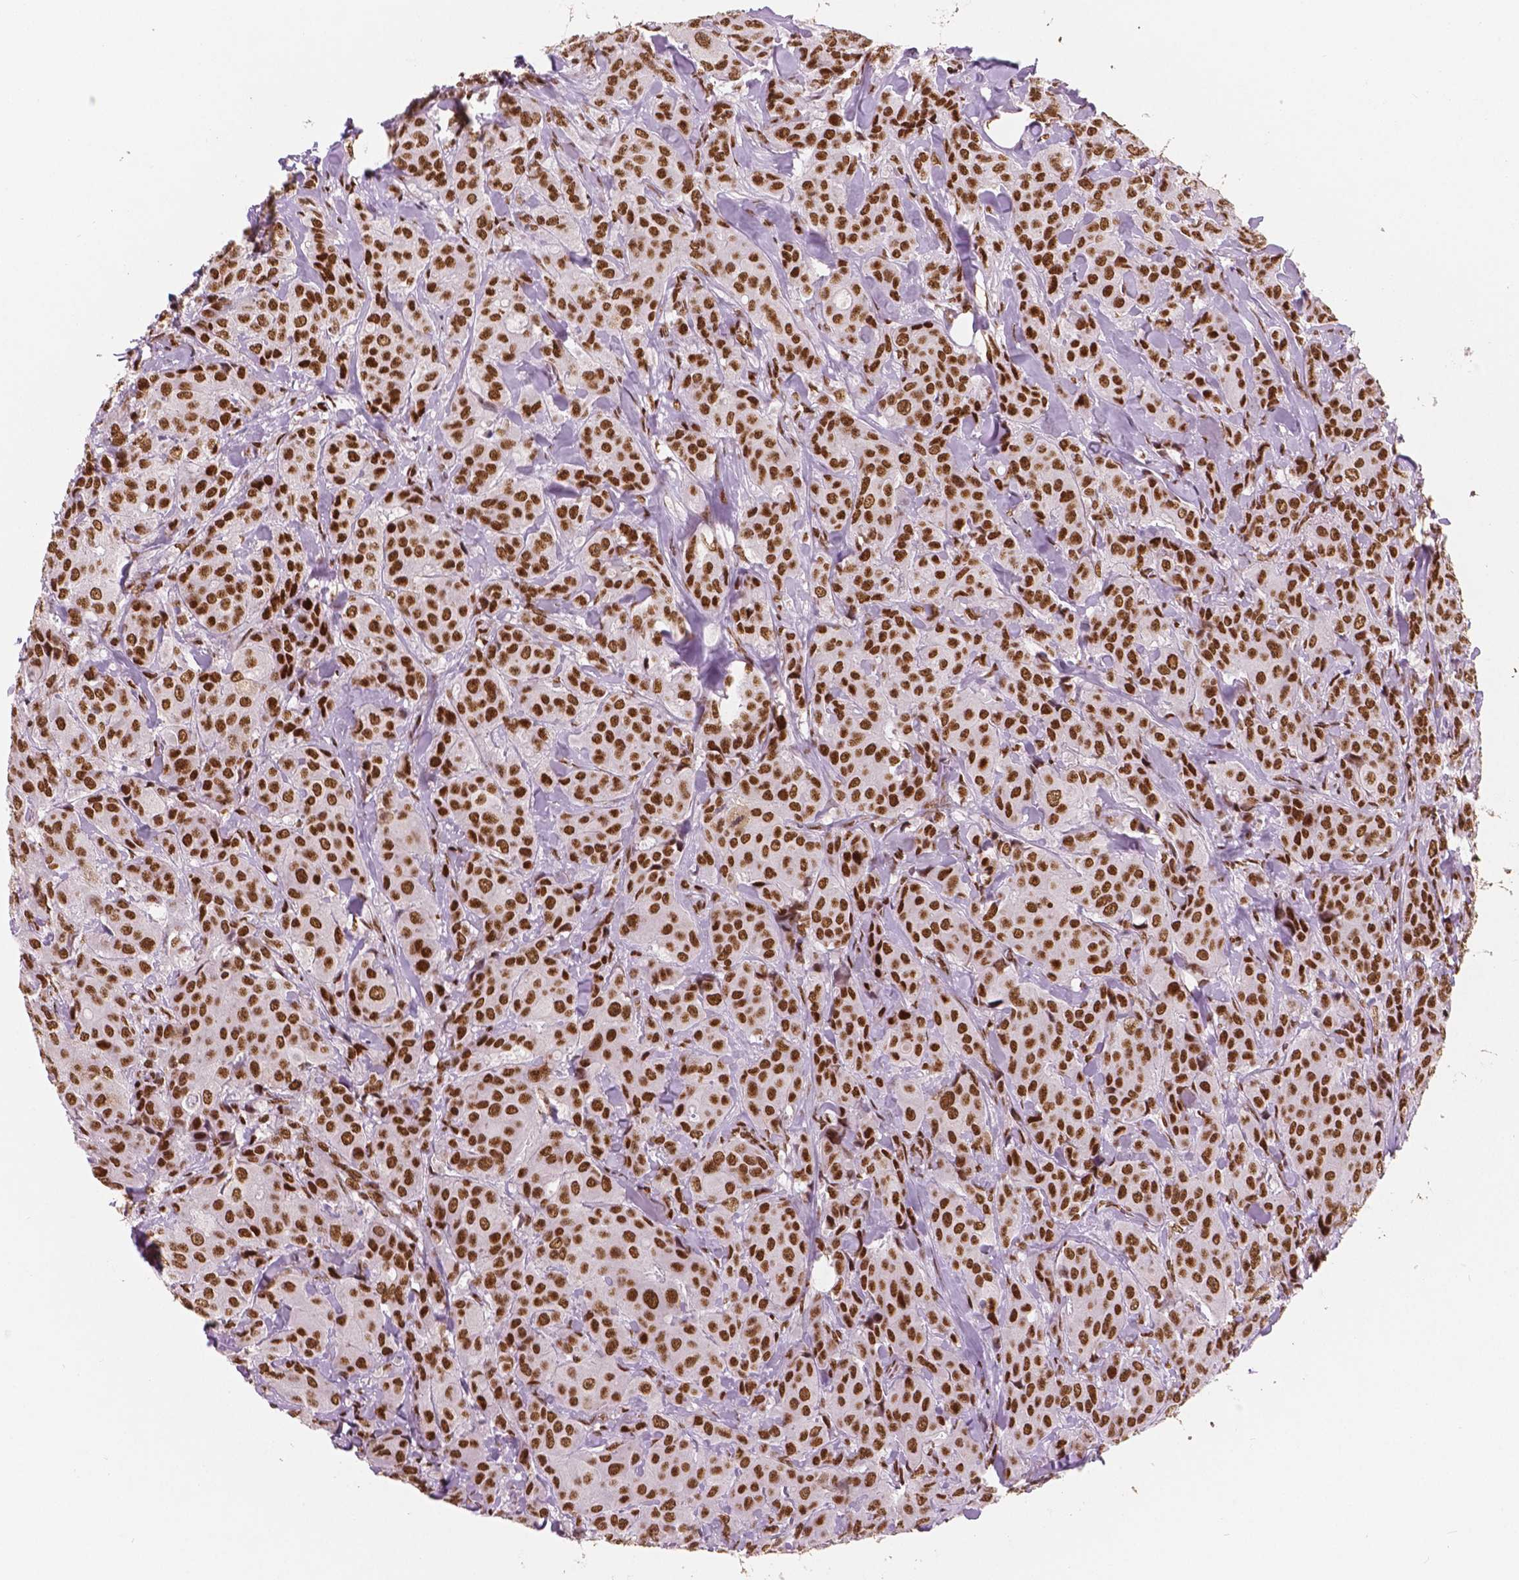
{"staining": {"intensity": "strong", "quantity": ">75%", "location": "nuclear"}, "tissue": "breast cancer", "cell_type": "Tumor cells", "image_type": "cancer", "snomed": [{"axis": "morphology", "description": "Duct carcinoma"}, {"axis": "topography", "description": "Breast"}], "caption": "High-magnification brightfield microscopy of breast cancer stained with DAB (brown) and counterstained with hematoxylin (blue). tumor cells exhibit strong nuclear positivity is present in approximately>75% of cells.", "gene": "BRD4", "patient": {"sex": "female", "age": 43}}